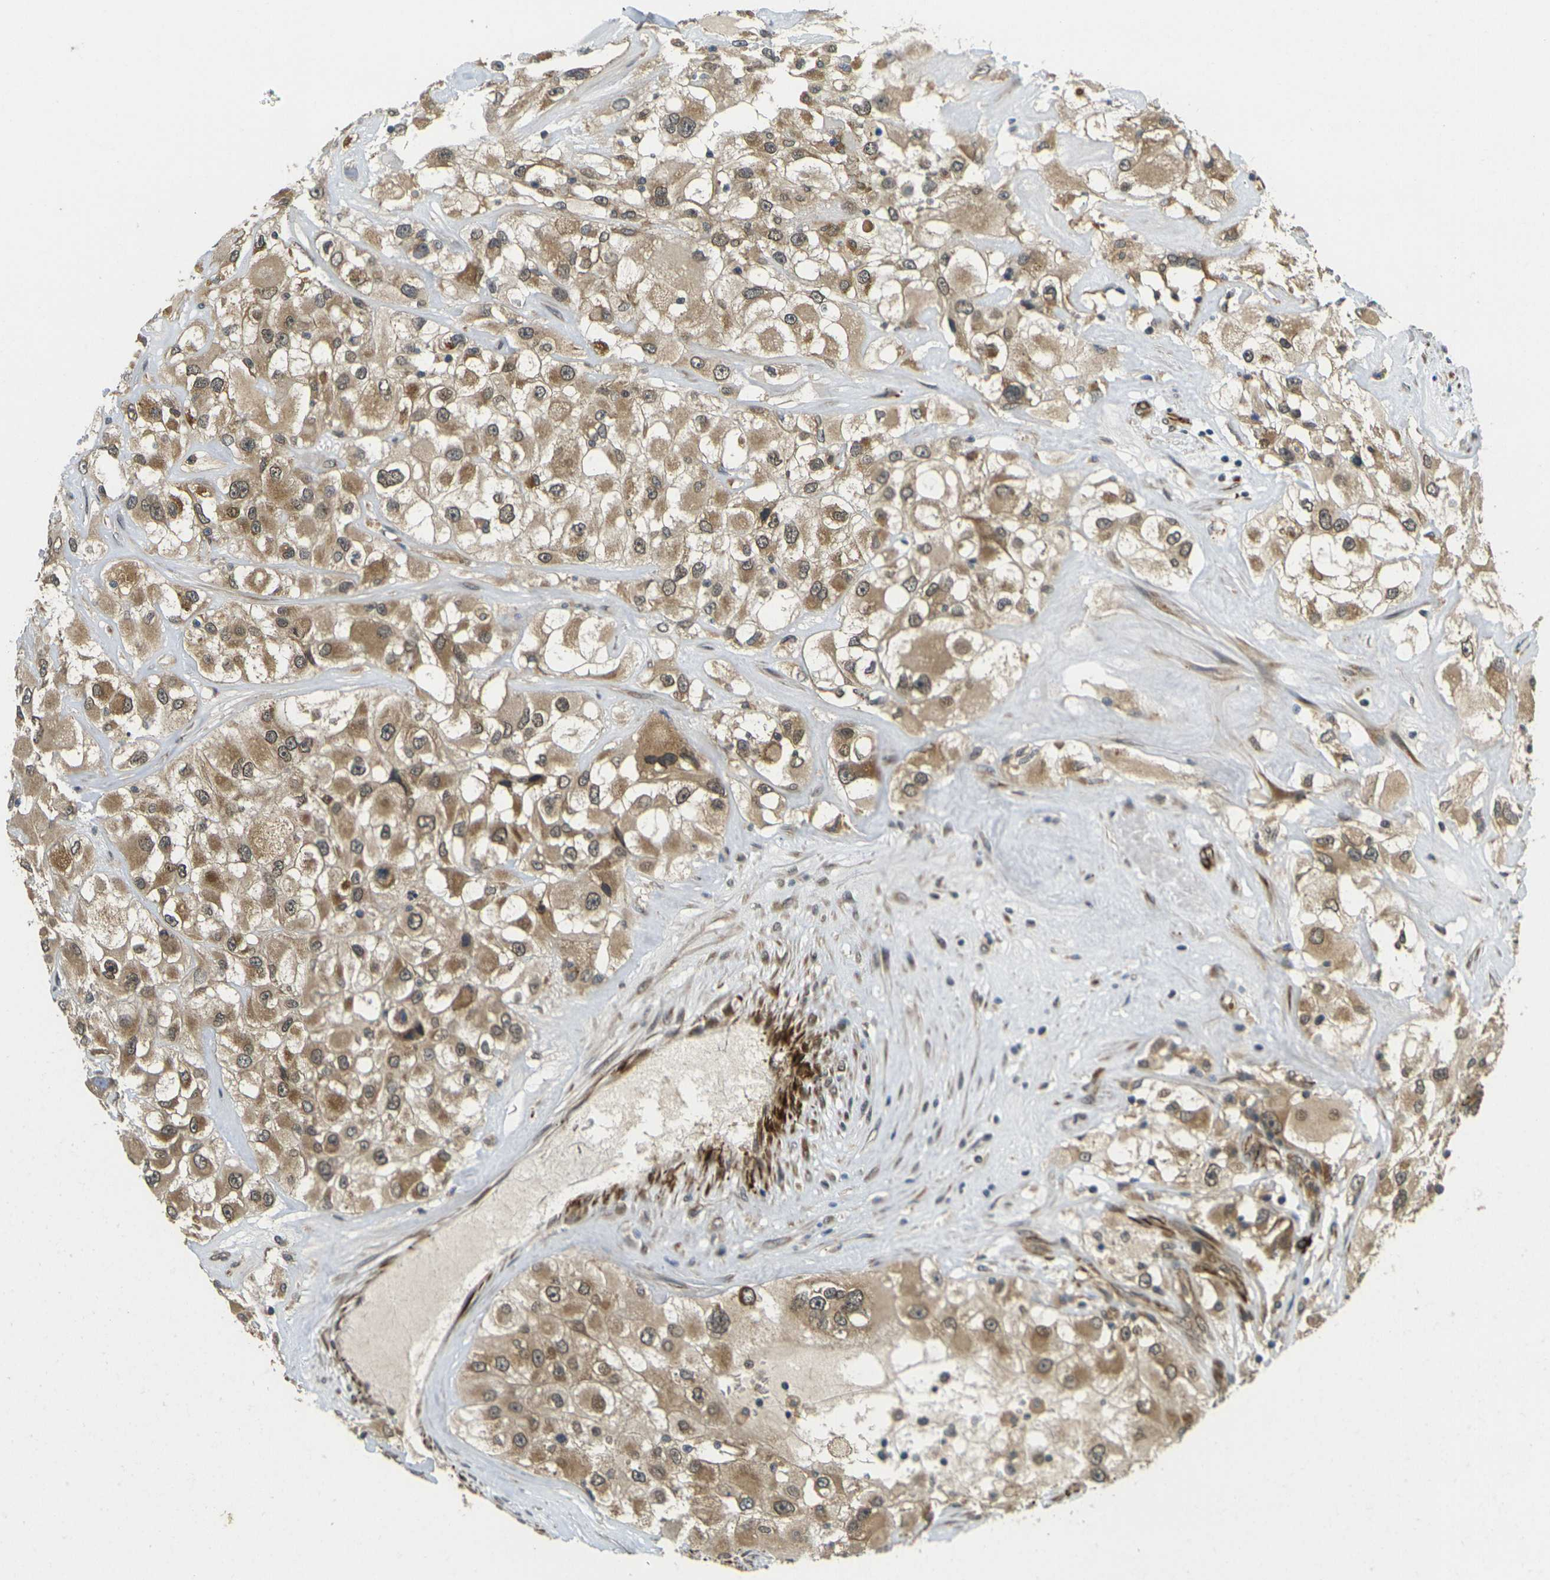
{"staining": {"intensity": "moderate", "quantity": ">75%", "location": "cytoplasmic/membranous,nuclear"}, "tissue": "renal cancer", "cell_type": "Tumor cells", "image_type": "cancer", "snomed": [{"axis": "morphology", "description": "Adenocarcinoma, NOS"}, {"axis": "topography", "description": "Kidney"}], "caption": "There is medium levels of moderate cytoplasmic/membranous and nuclear staining in tumor cells of adenocarcinoma (renal), as demonstrated by immunohistochemical staining (brown color).", "gene": "FUT11", "patient": {"sex": "female", "age": 52}}